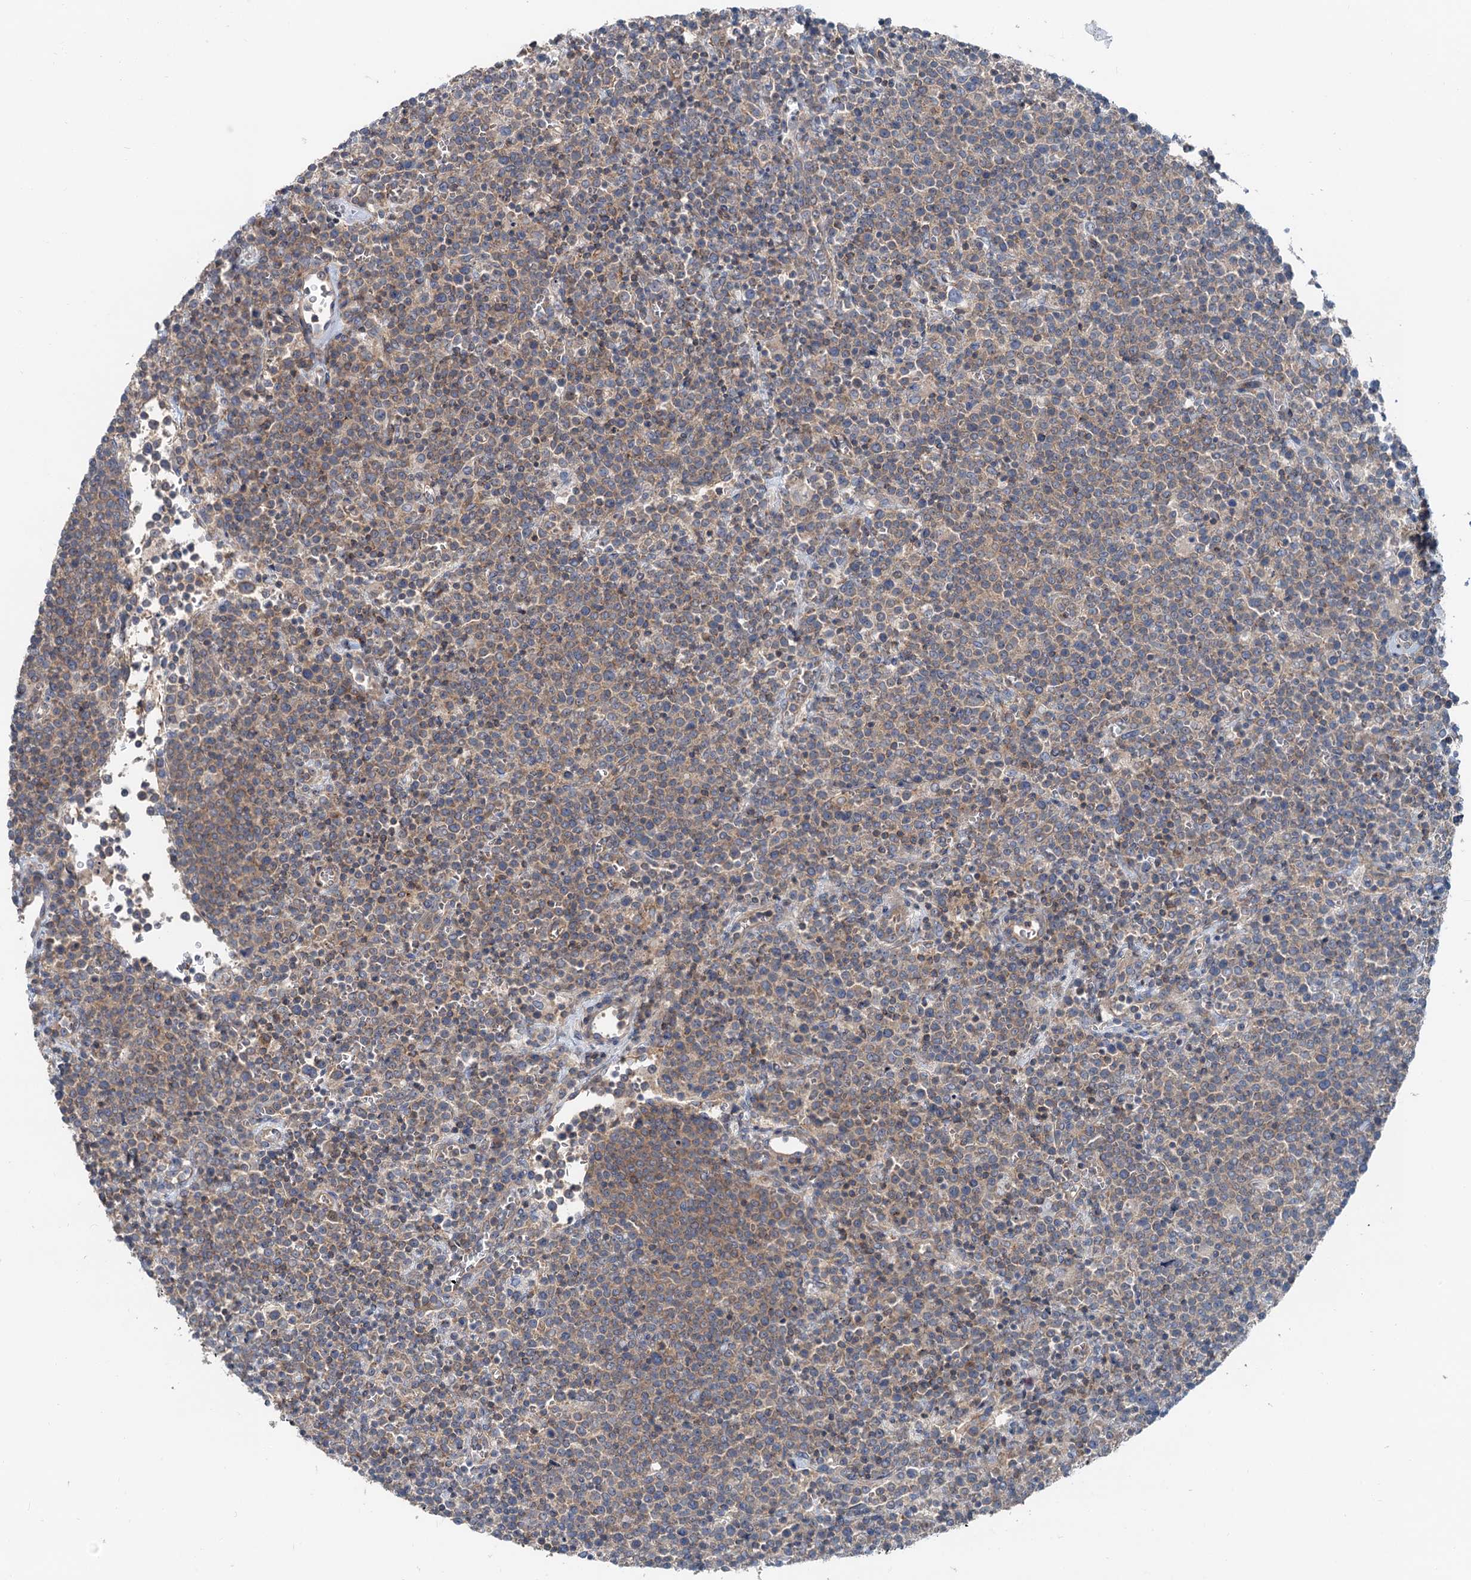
{"staining": {"intensity": "weak", "quantity": ">75%", "location": "cytoplasmic/membranous"}, "tissue": "lymphoma", "cell_type": "Tumor cells", "image_type": "cancer", "snomed": [{"axis": "morphology", "description": "Malignant lymphoma, non-Hodgkin's type, High grade"}, {"axis": "topography", "description": "Lymph node"}], "caption": "DAB (3,3'-diaminobenzidine) immunohistochemical staining of human lymphoma shows weak cytoplasmic/membranous protein expression in approximately >75% of tumor cells. Immunohistochemistry stains the protein in brown and the nuclei are stained blue.", "gene": "ANKRD26", "patient": {"sex": "male", "age": 61}}